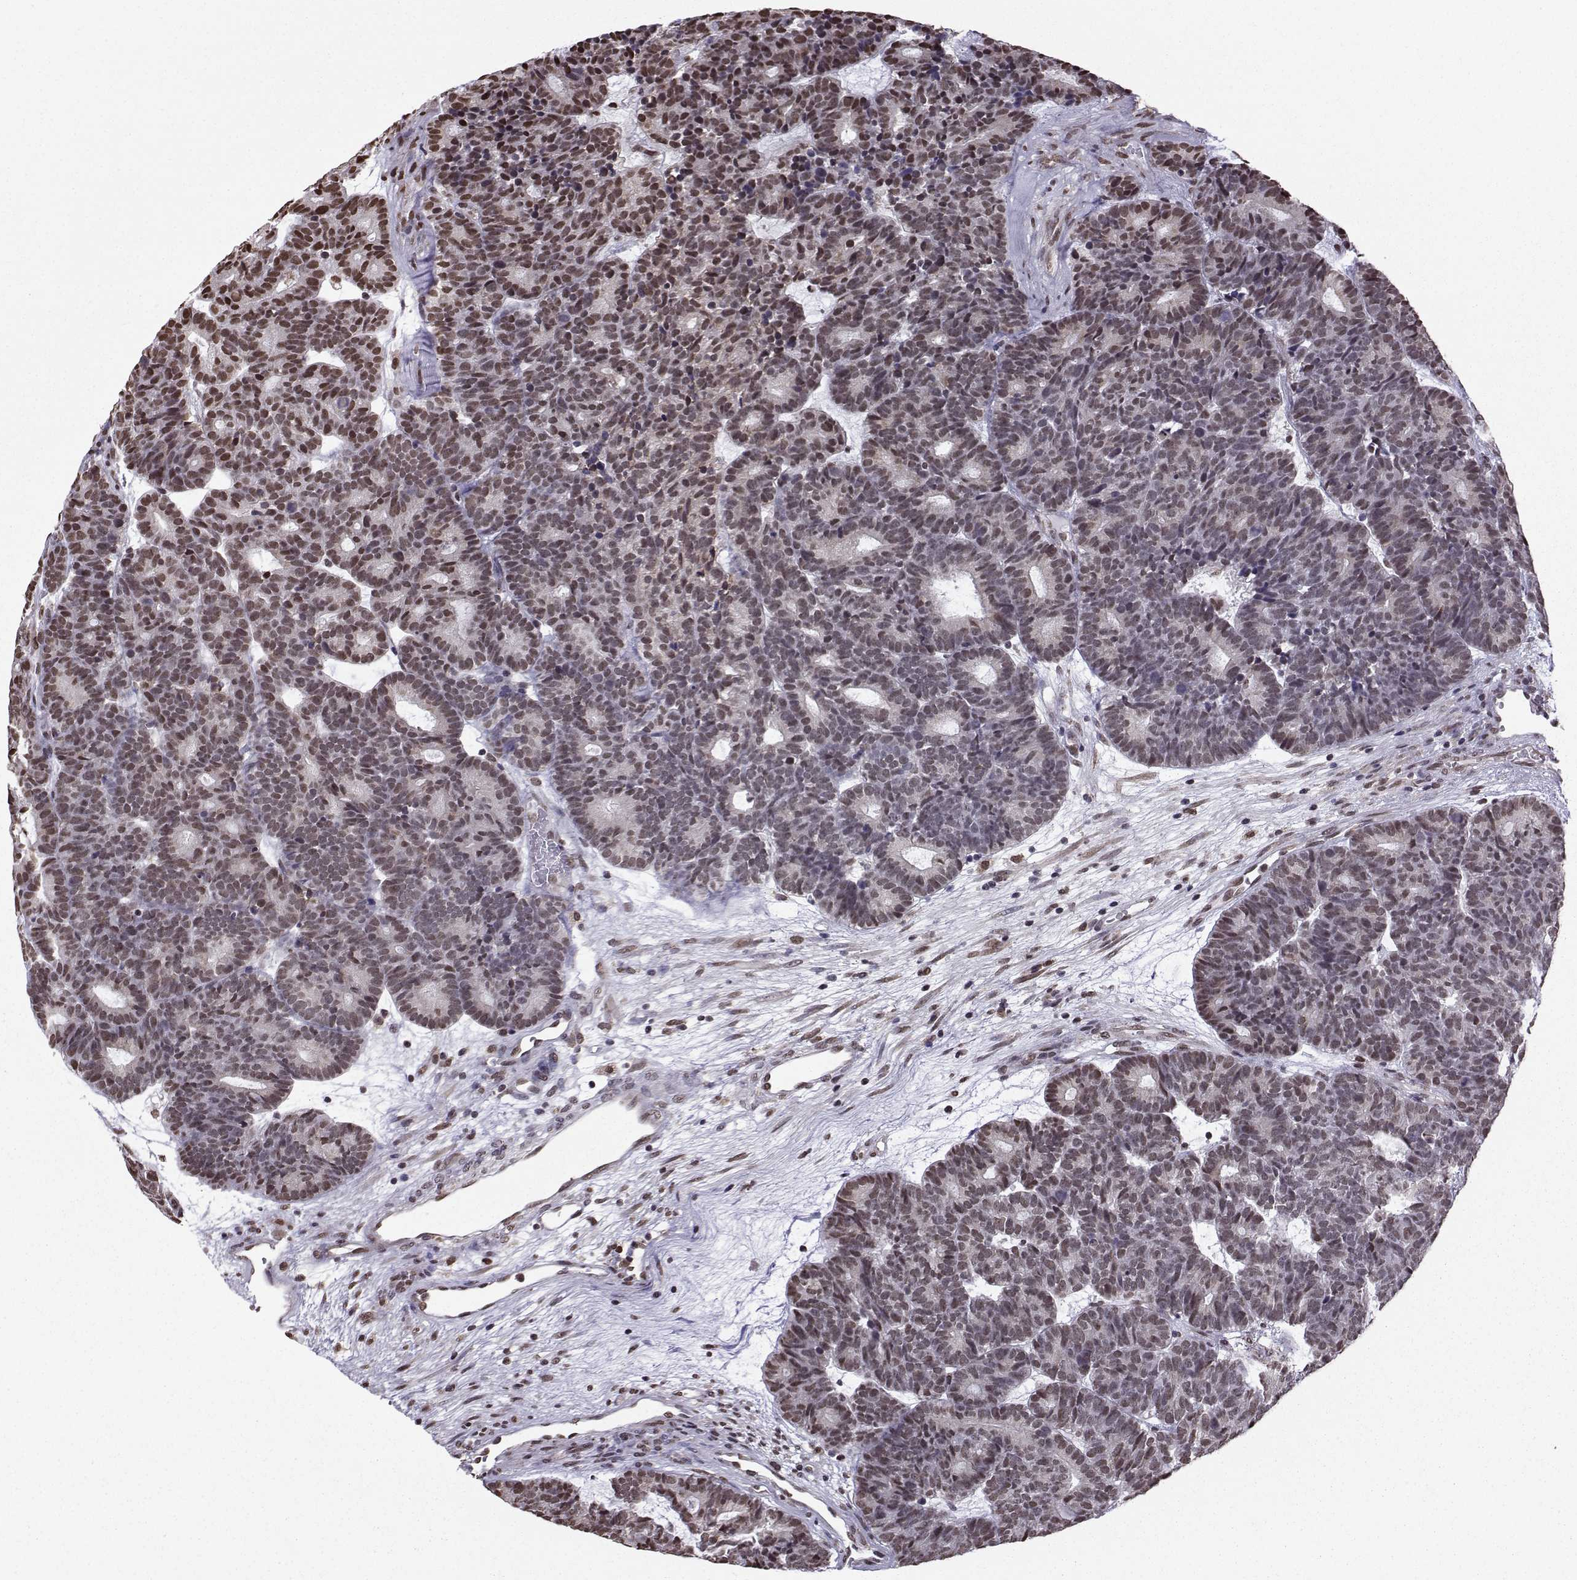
{"staining": {"intensity": "weak", "quantity": ">75%", "location": "nuclear"}, "tissue": "head and neck cancer", "cell_type": "Tumor cells", "image_type": "cancer", "snomed": [{"axis": "morphology", "description": "Adenocarcinoma, NOS"}, {"axis": "topography", "description": "Head-Neck"}], "caption": "Protein staining reveals weak nuclear staining in approximately >75% of tumor cells in adenocarcinoma (head and neck).", "gene": "EZH1", "patient": {"sex": "female", "age": 81}}